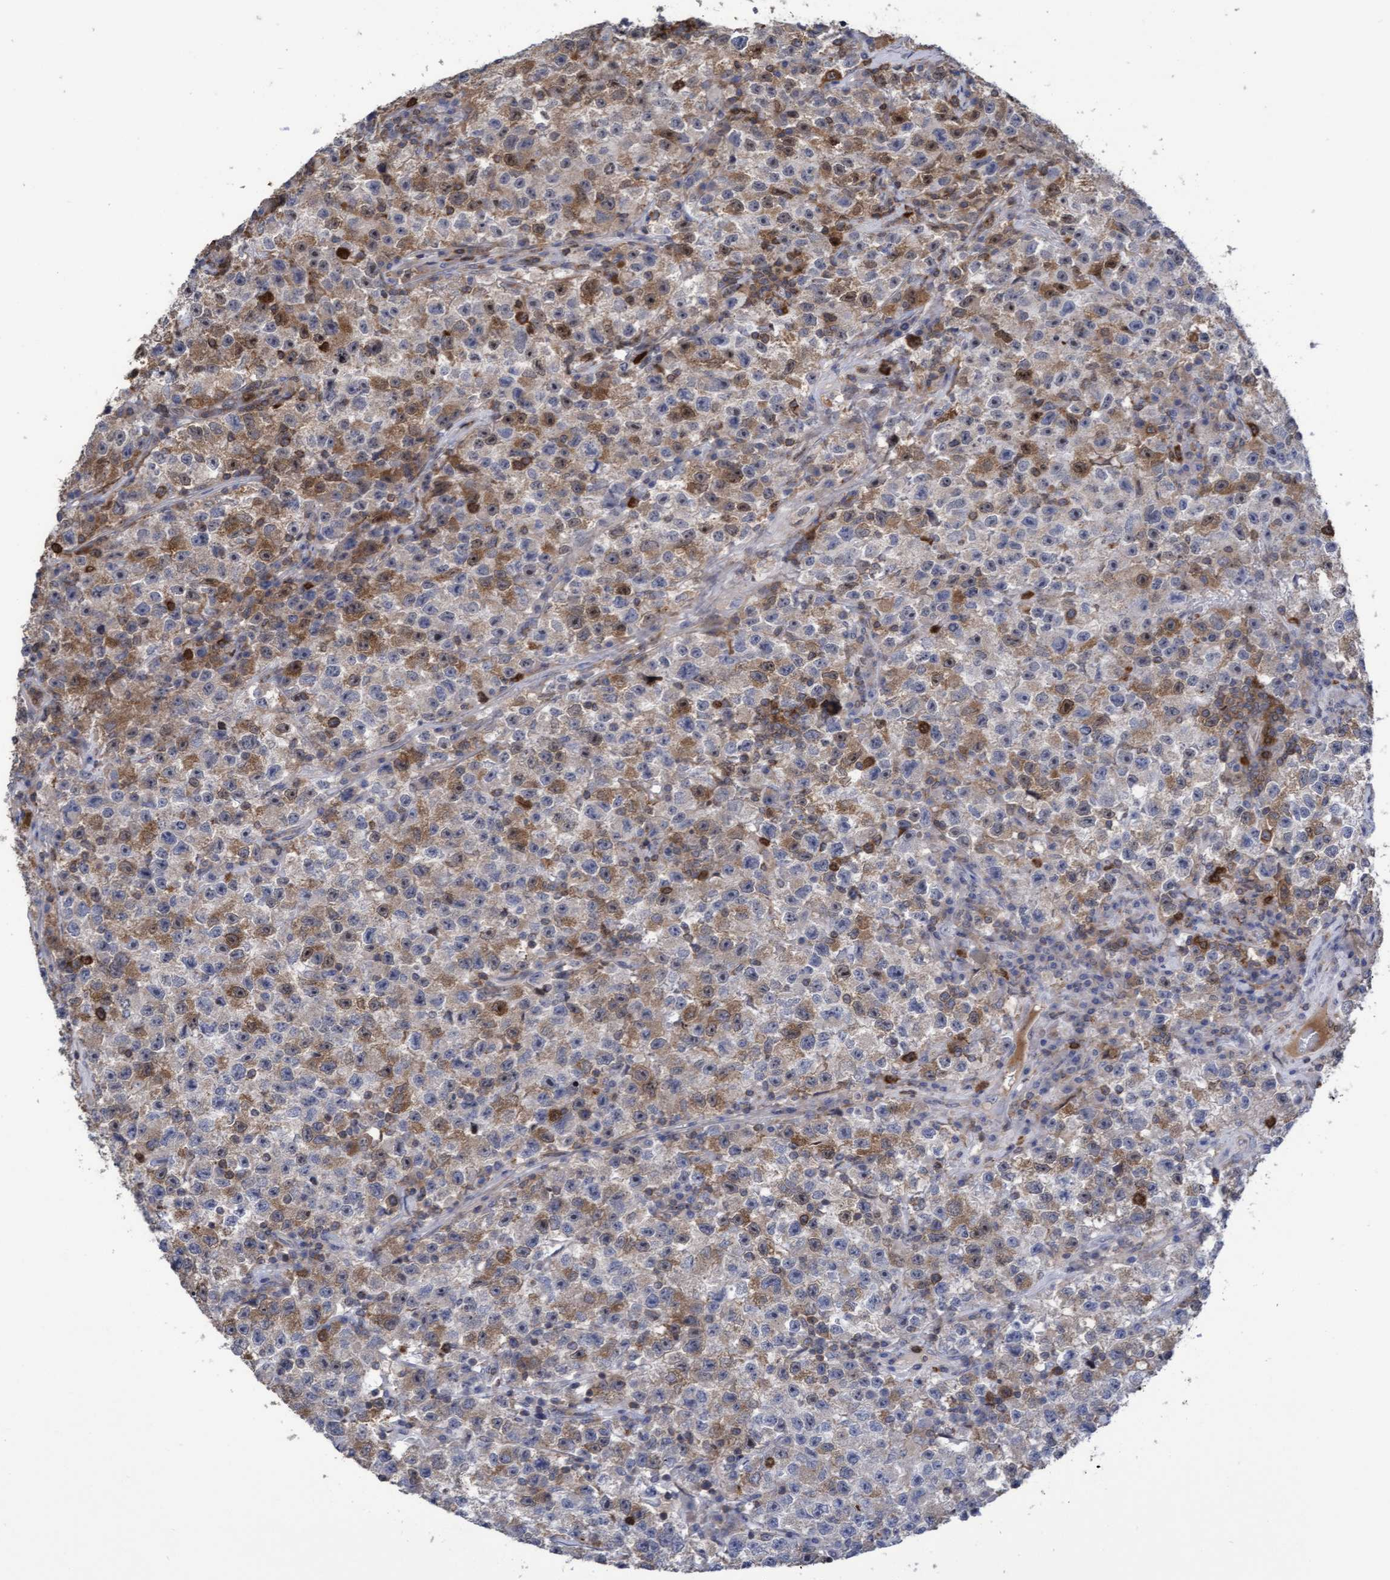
{"staining": {"intensity": "moderate", "quantity": "25%-75%", "location": "cytoplasmic/membranous,nuclear"}, "tissue": "testis cancer", "cell_type": "Tumor cells", "image_type": "cancer", "snomed": [{"axis": "morphology", "description": "Seminoma, NOS"}, {"axis": "topography", "description": "Testis"}], "caption": "Testis cancer (seminoma) tissue demonstrates moderate cytoplasmic/membranous and nuclear positivity in about 25%-75% of tumor cells (IHC, brightfield microscopy, high magnification).", "gene": "SLBP", "patient": {"sex": "male", "age": 22}}